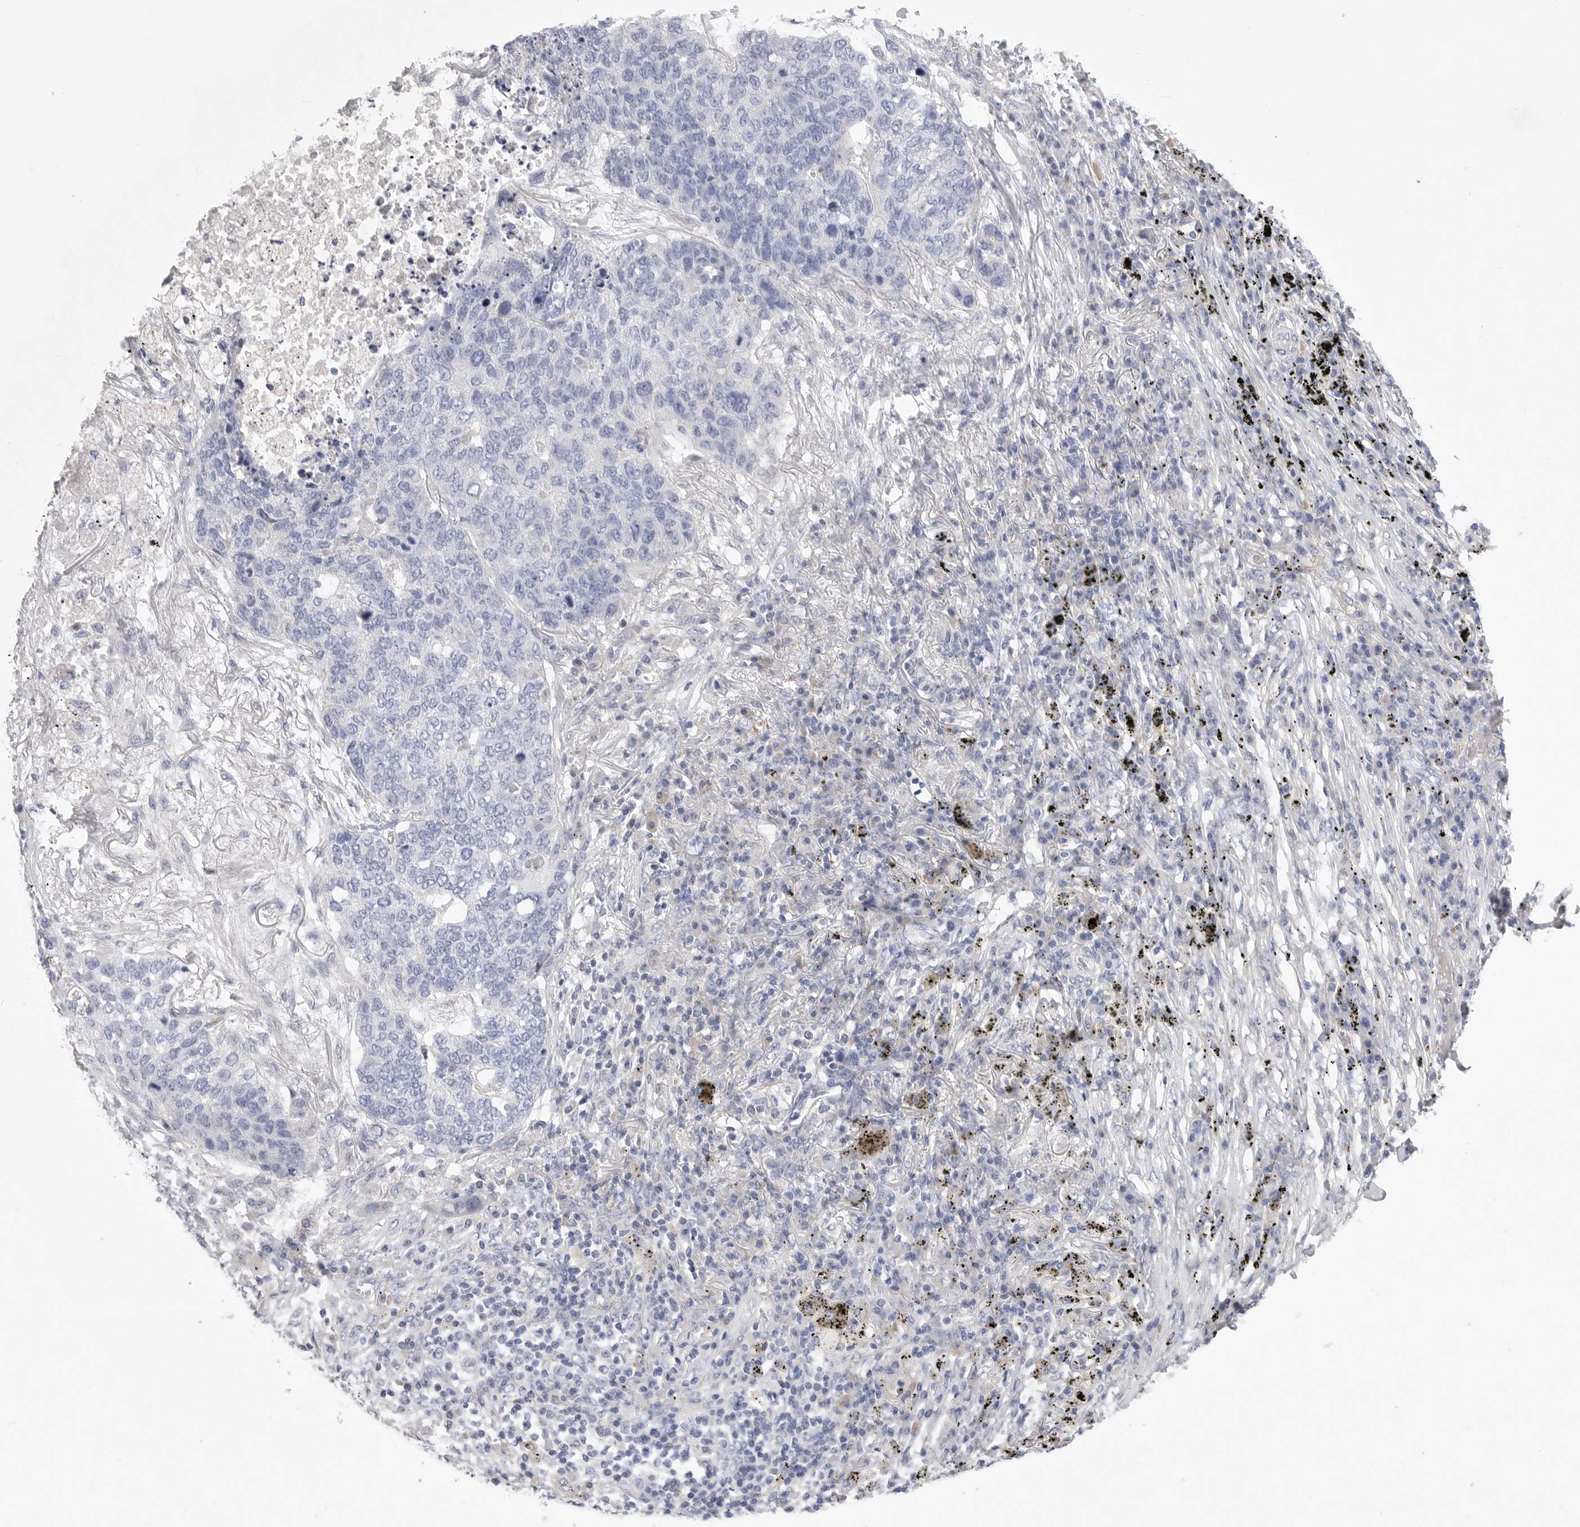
{"staining": {"intensity": "negative", "quantity": "none", "location": "none"}, "tissue": "lung cancer", "cell_type": "Tumor cells", "image_type": "cancer", "snomed": [{"axis": "morphology", "description": "Squamous cell carcinoma, NOS"}, {"axis": "topography", "description": "Lung"}], "caption": "Lung squamous cell carcinoma stained for a protein using IHC displays no positivity tumor cells.", "gene": "CAMK2B", "patient": {"sex": "female", "age": 63}}